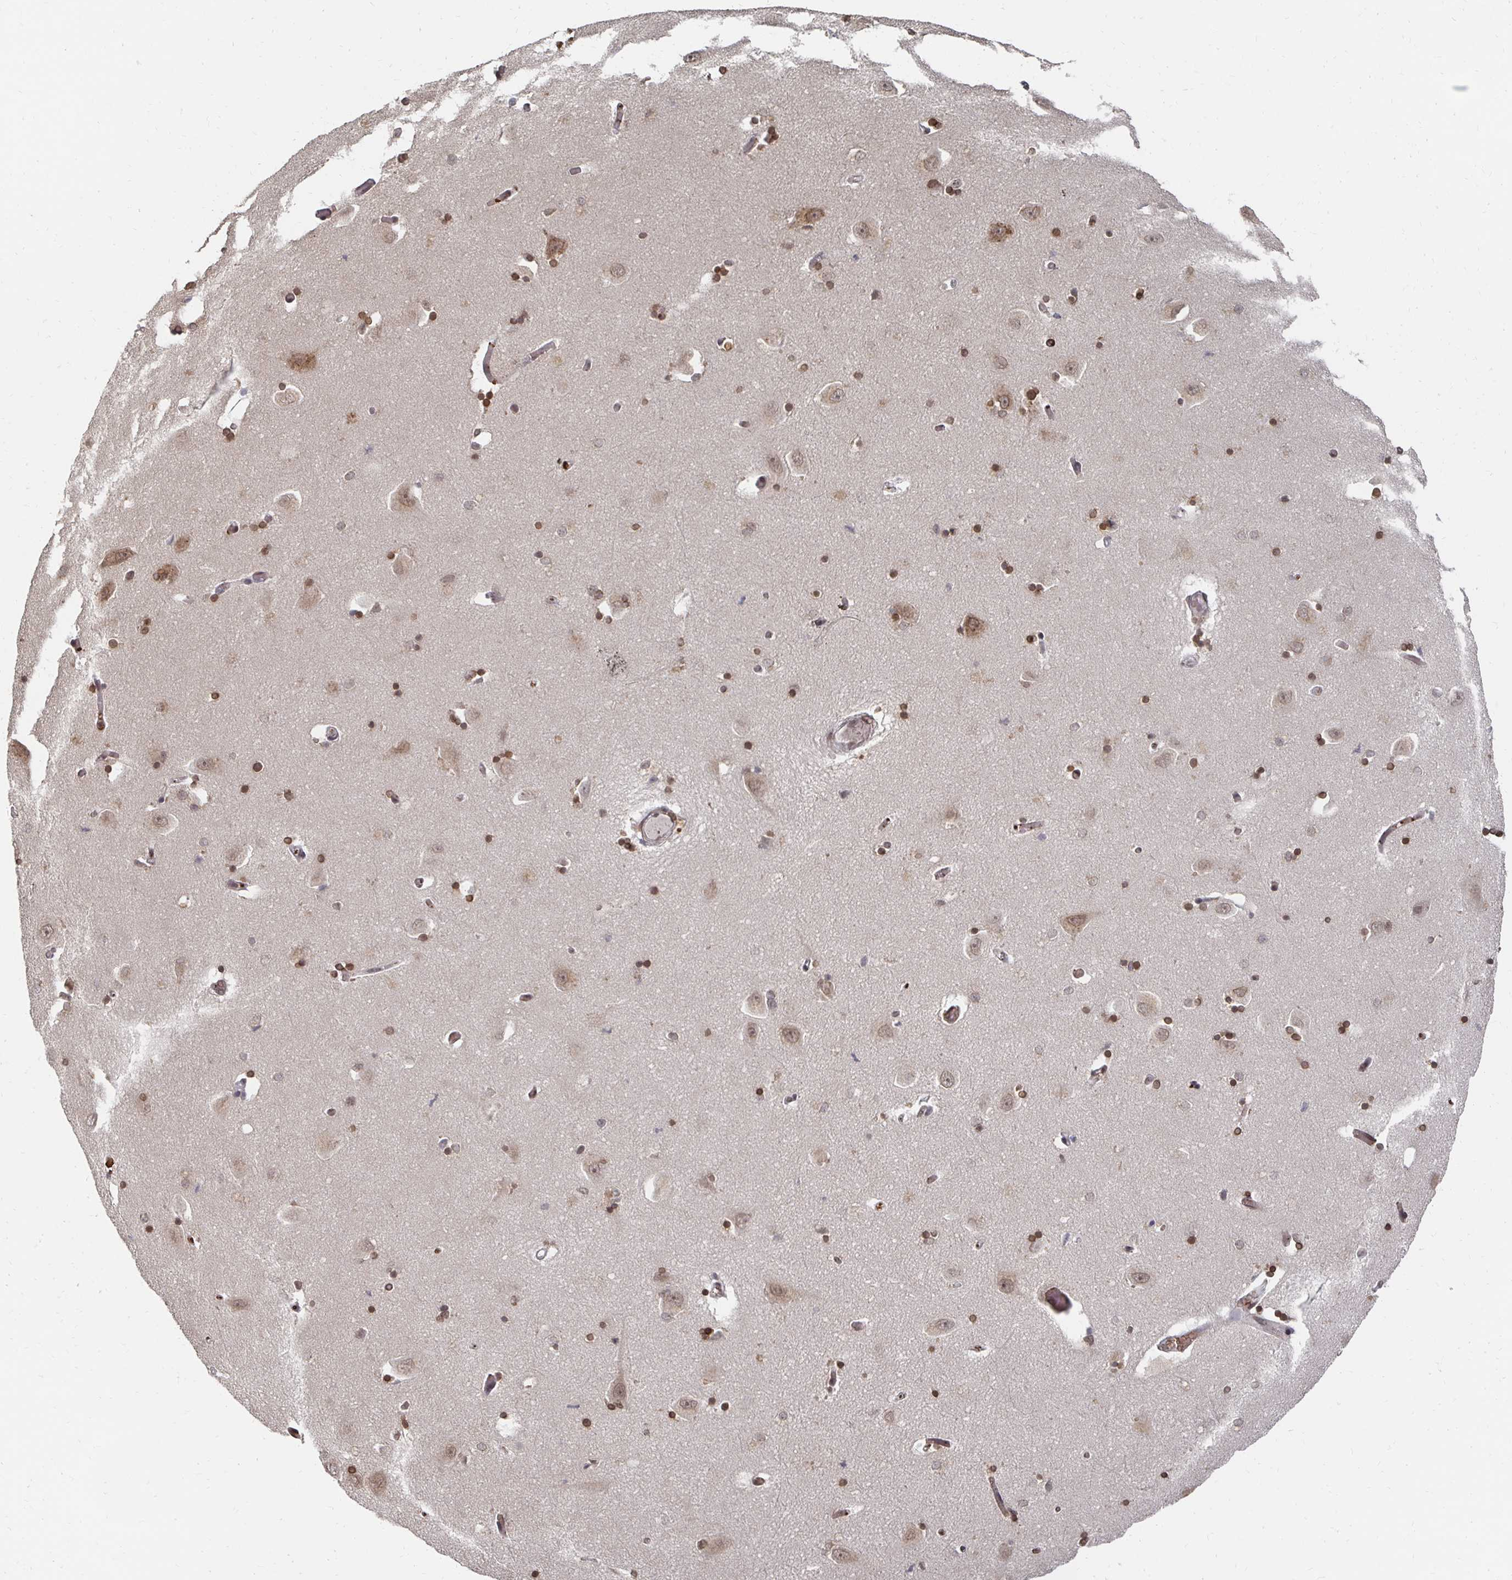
{"staining": {"intensity": "strong", "quantity": ">75%", "location": "nuclear"}, "tissue": "caudate", "cell_type": "Glial cells", "image_type": "normal", "snomed": [{"axis": "morphology", "description": "Normal tissue, NOS"}, {"axis": "topography", "description": "Lateral ventricle wall"}, {"axis": "topography", "description": "Hippocampus"}], "caption": "Immunohistochemistry of unremarkable caudate demonstrates high levels of strong nuclear staining in about >75% of glial cells.", "gene": "GTF3C6", "patient": {"sex": "female", "age": 63}}